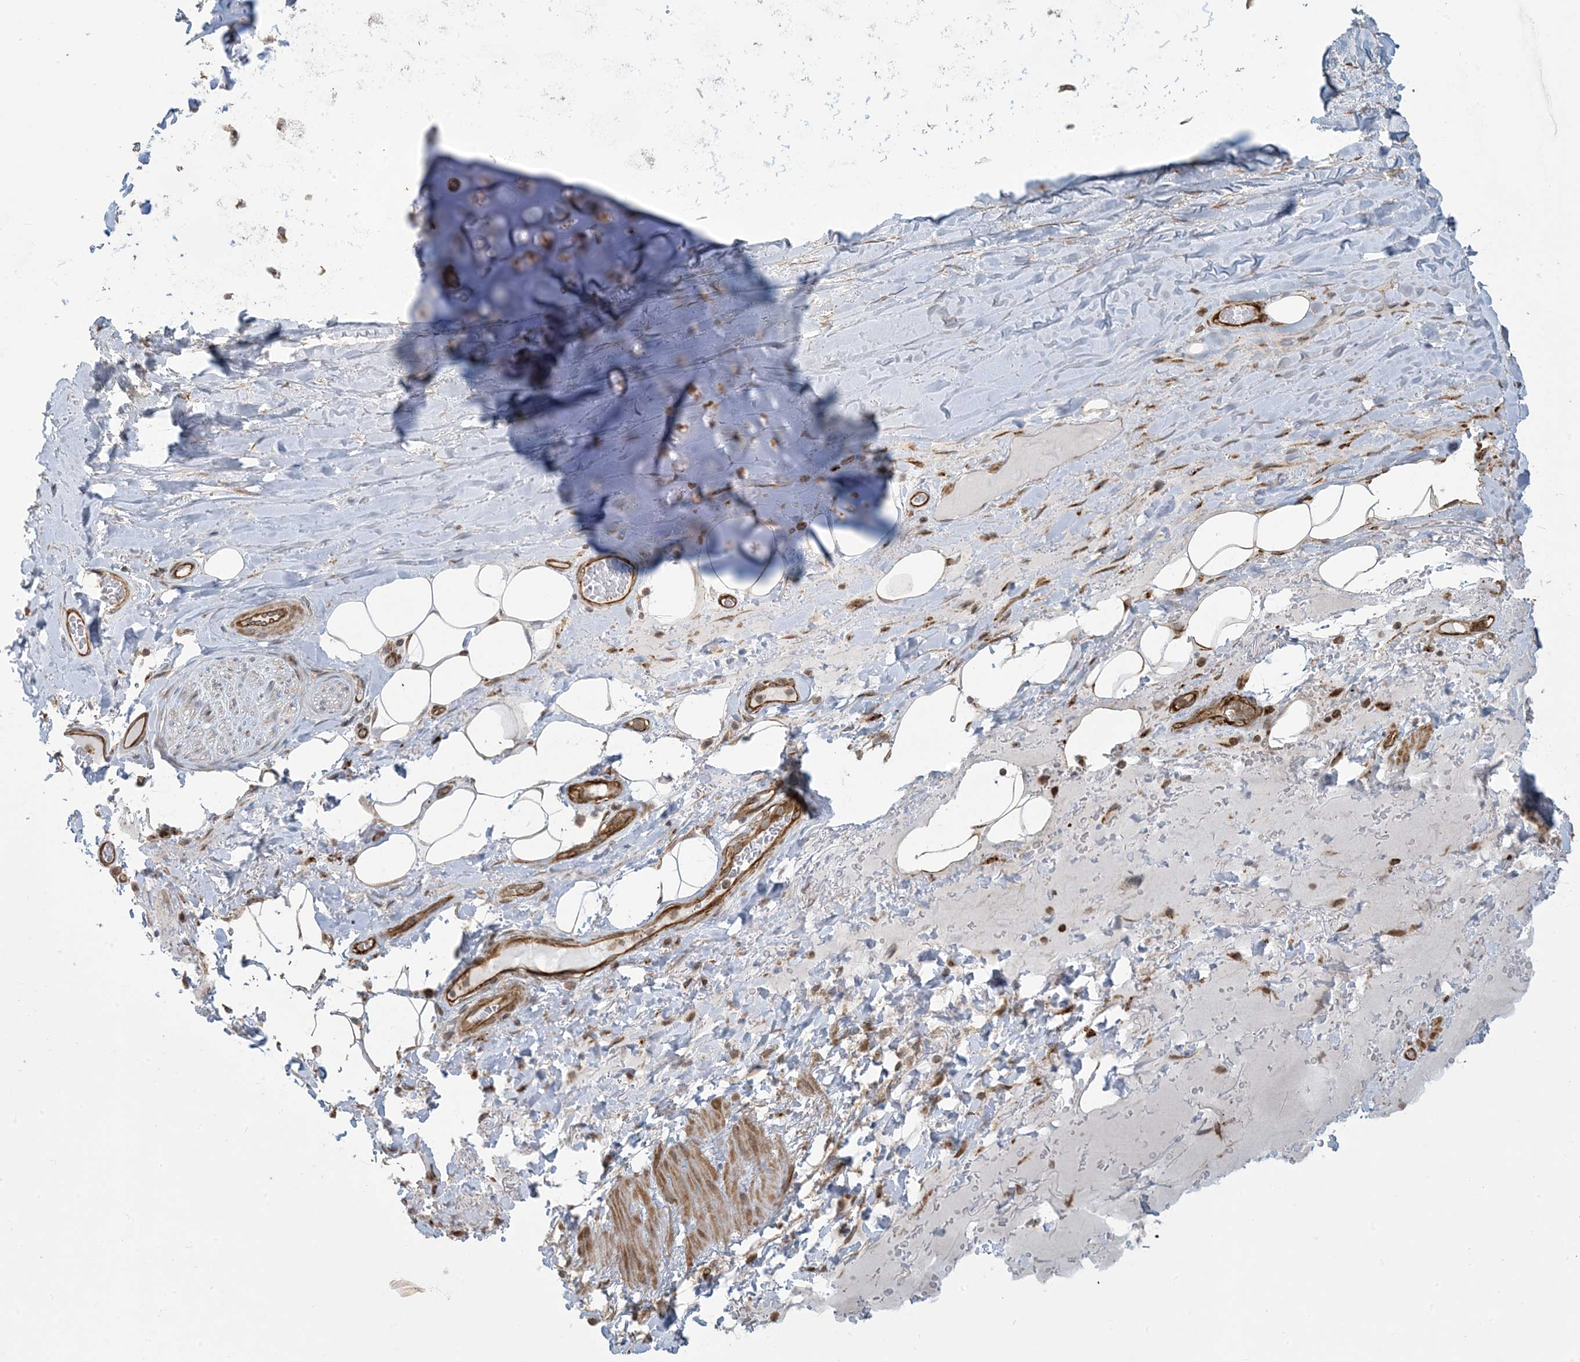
{"staining": {"intensity": "weak", "quantity": ">75%", "location": "cytoplasmic/membranous"}, "tissue": "adipose tissue", "cell_type": "Adipocytes", "image_type": "normal", "snomed": [{"axis": "morphology", "description": "Normal tissue, NOS"}, {"axis": "topography", "description": "Cartilage tissue"}], "caption": "Immunohistochemistry staining of benign adipose tissue, which displays low levels of weak cytoplasmic/membranous expression in about >75% of adipocytes indicating weak cytoplasmic/membranous protein expression. The staining was performed using DAB (3,3'-diaminobenzidine) (brown) for protein detection and nuclei were counterstained in hematoxylin (blue).", "gene": "KLHL18", "patient": {"sex": "female", "age": 63}}